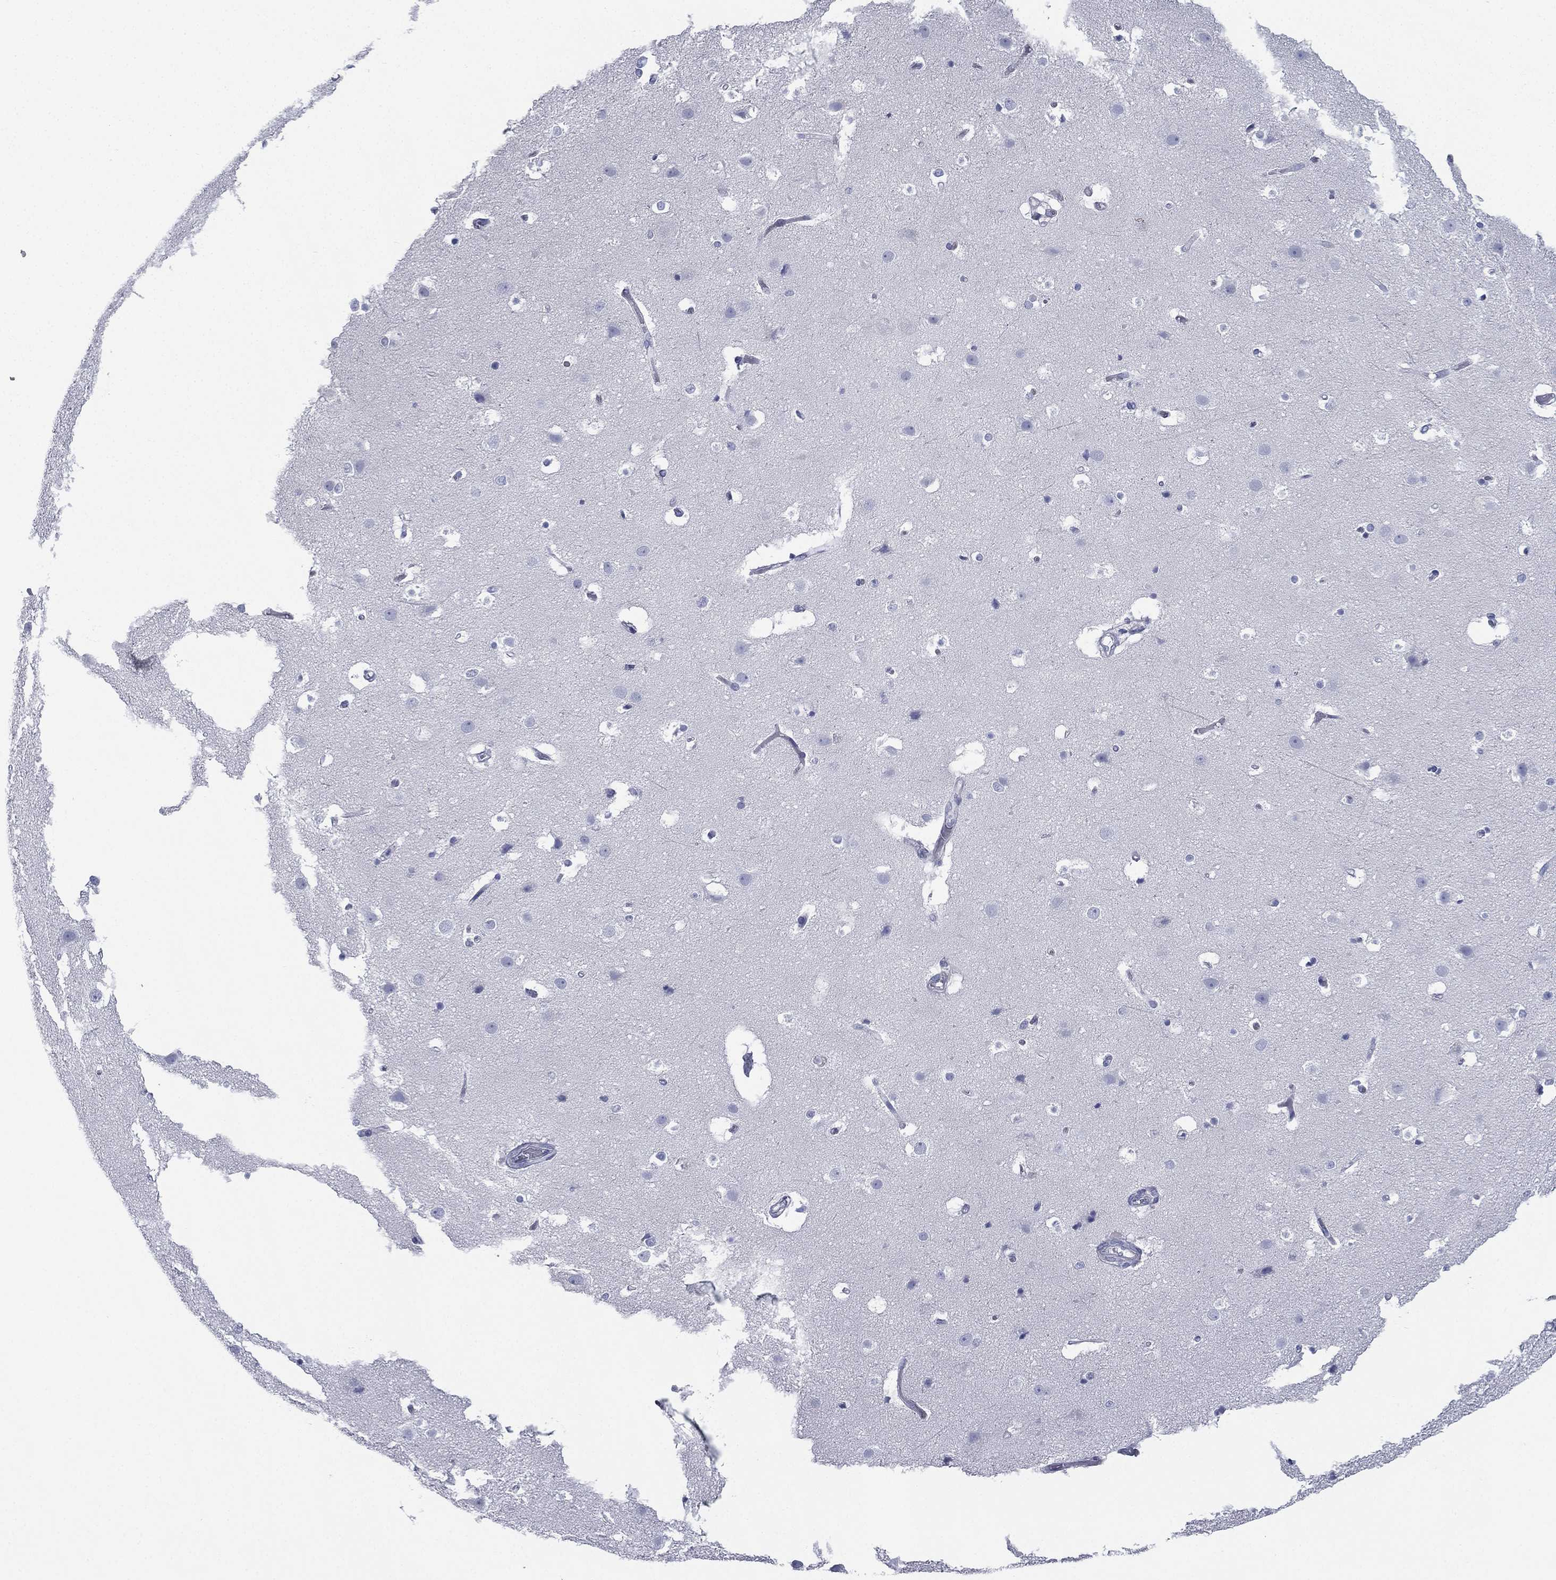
{"staining": {"intensity": "negative", "quantity": "none", "location": "none"}, "tissue": "cerebral cortex", "cell_type": "Endothelial cells", "image_type": "normal", "snomed": [{"axis": "morphology", "description": "Normal tissue, NOS"}, {"axis": "topography", "description": "Cerebral cortex"}], "caption": "Protein analysis of benign cerebral cortex displays no significant expression in endothelial cells.", "gene": "FCER2", "patient": {"sex": "female", "age": 52}}